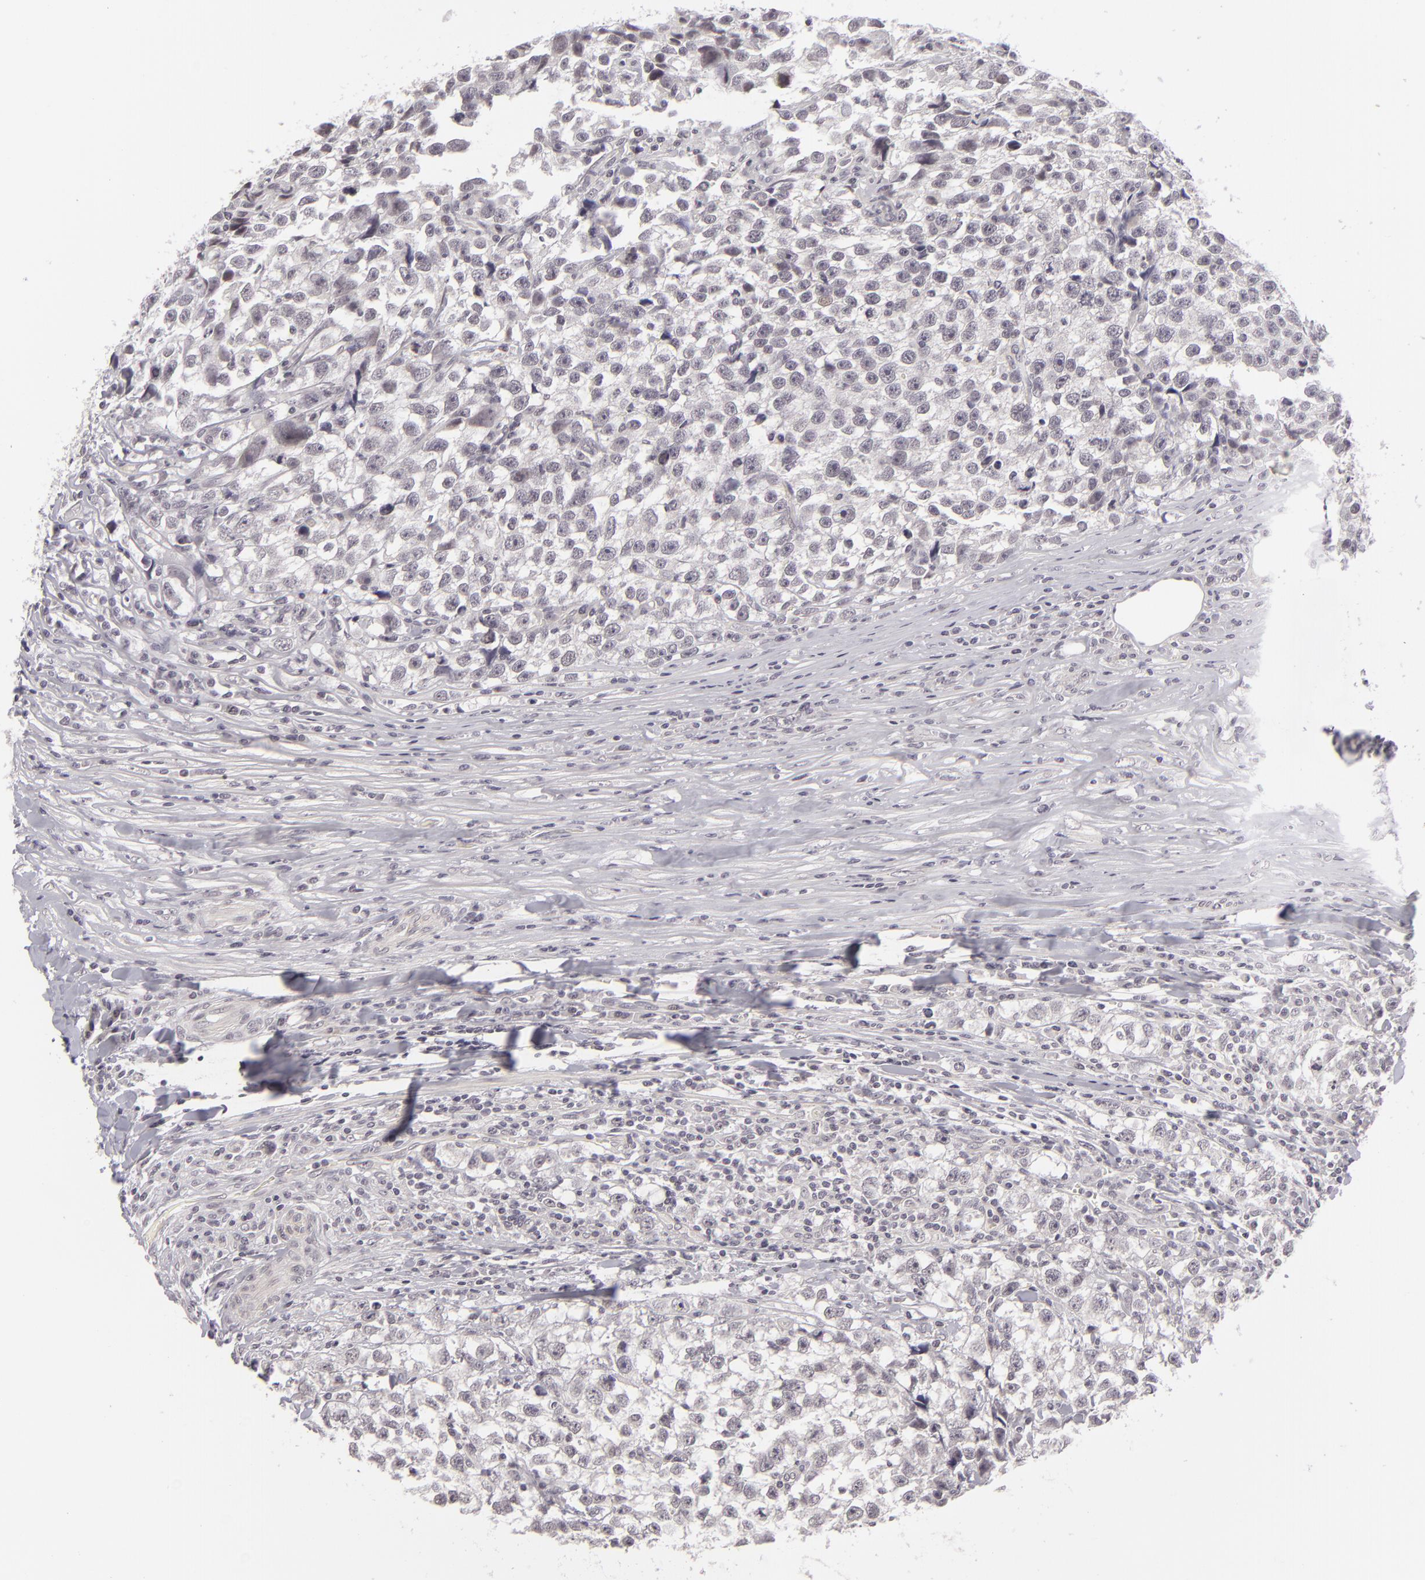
{"staining": {"intensity": "negative", "quantity": "none", "location": "none"}, "tissue": "testis cancer", "cell_type": "Tumor cells", "image_type": "cancer", "snomed": [{"axis": "morphology", "description": "Seminoma, NOS"}, {"axis": "morphology", "description": "Carcinoma, Embryonal, NOS"}, {"axis": "topography", "description": "Testis"}], "caption": "Photomicrograph shows no protein expression in tumor cells of testis embryonal carcinoma tissue.", "gene": "DLG3", "patient": {"sex": "male", "age": 30}}